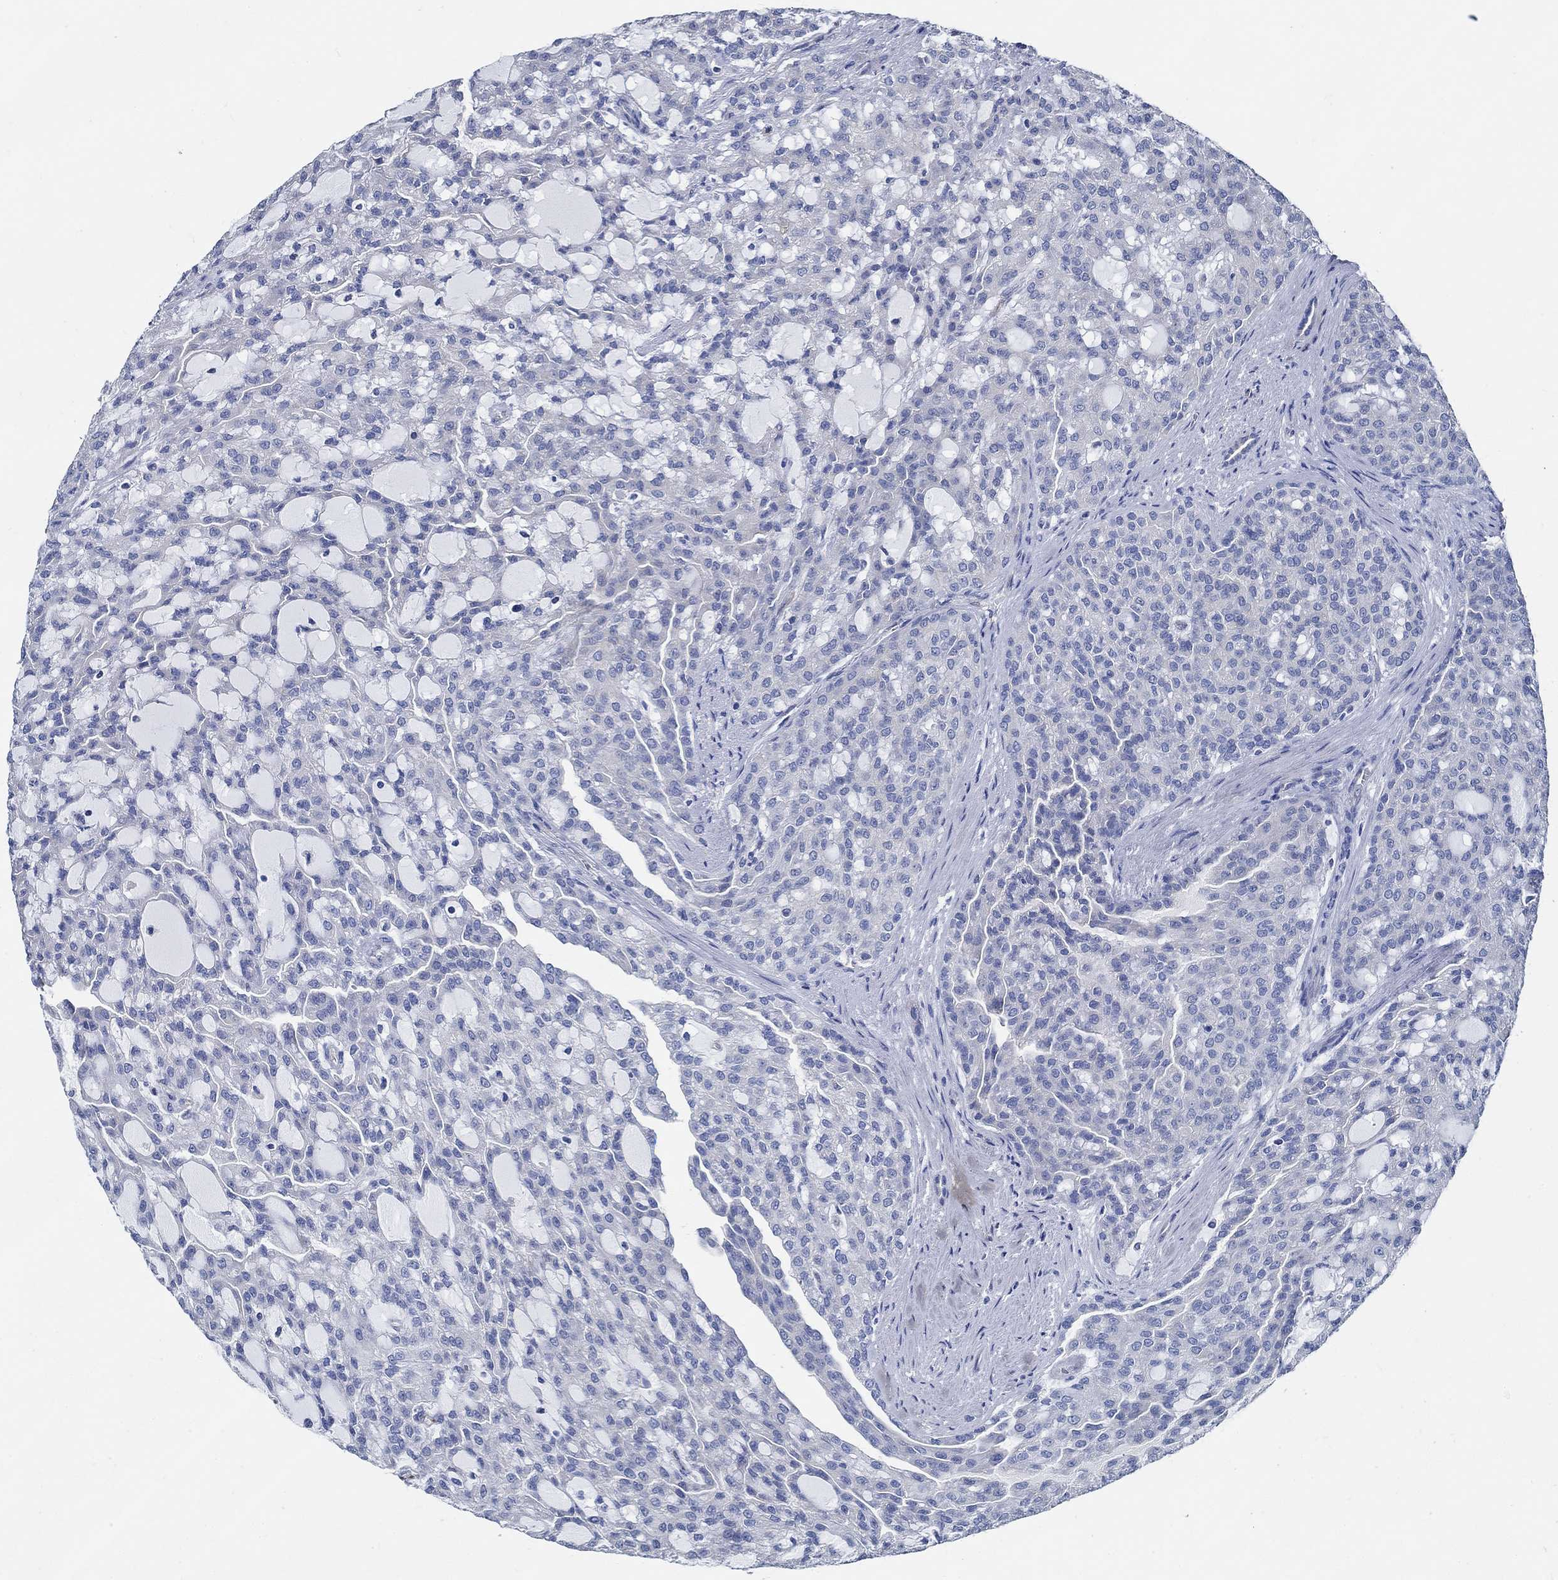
{"staining": {"intensity": "negative", "quantity": "none", "location": "none"}, "tissue": "renal cancer", "cell_type": "Tumor cells", "image_type": "cancer", "snomed": [{"axis": "morphology", "description": "Adenocarcinoma, NOS"}, {"axis": "topography", "description": "Kidney"}], "caption": "DAB (3,3'-diaminobenzidine) immunohistochemical staining of adenocarcinoma (renal) displays no significant positivity in tumor cells.", "gene": "HECW2", "patient": {"sex": "male", "age": 63}}